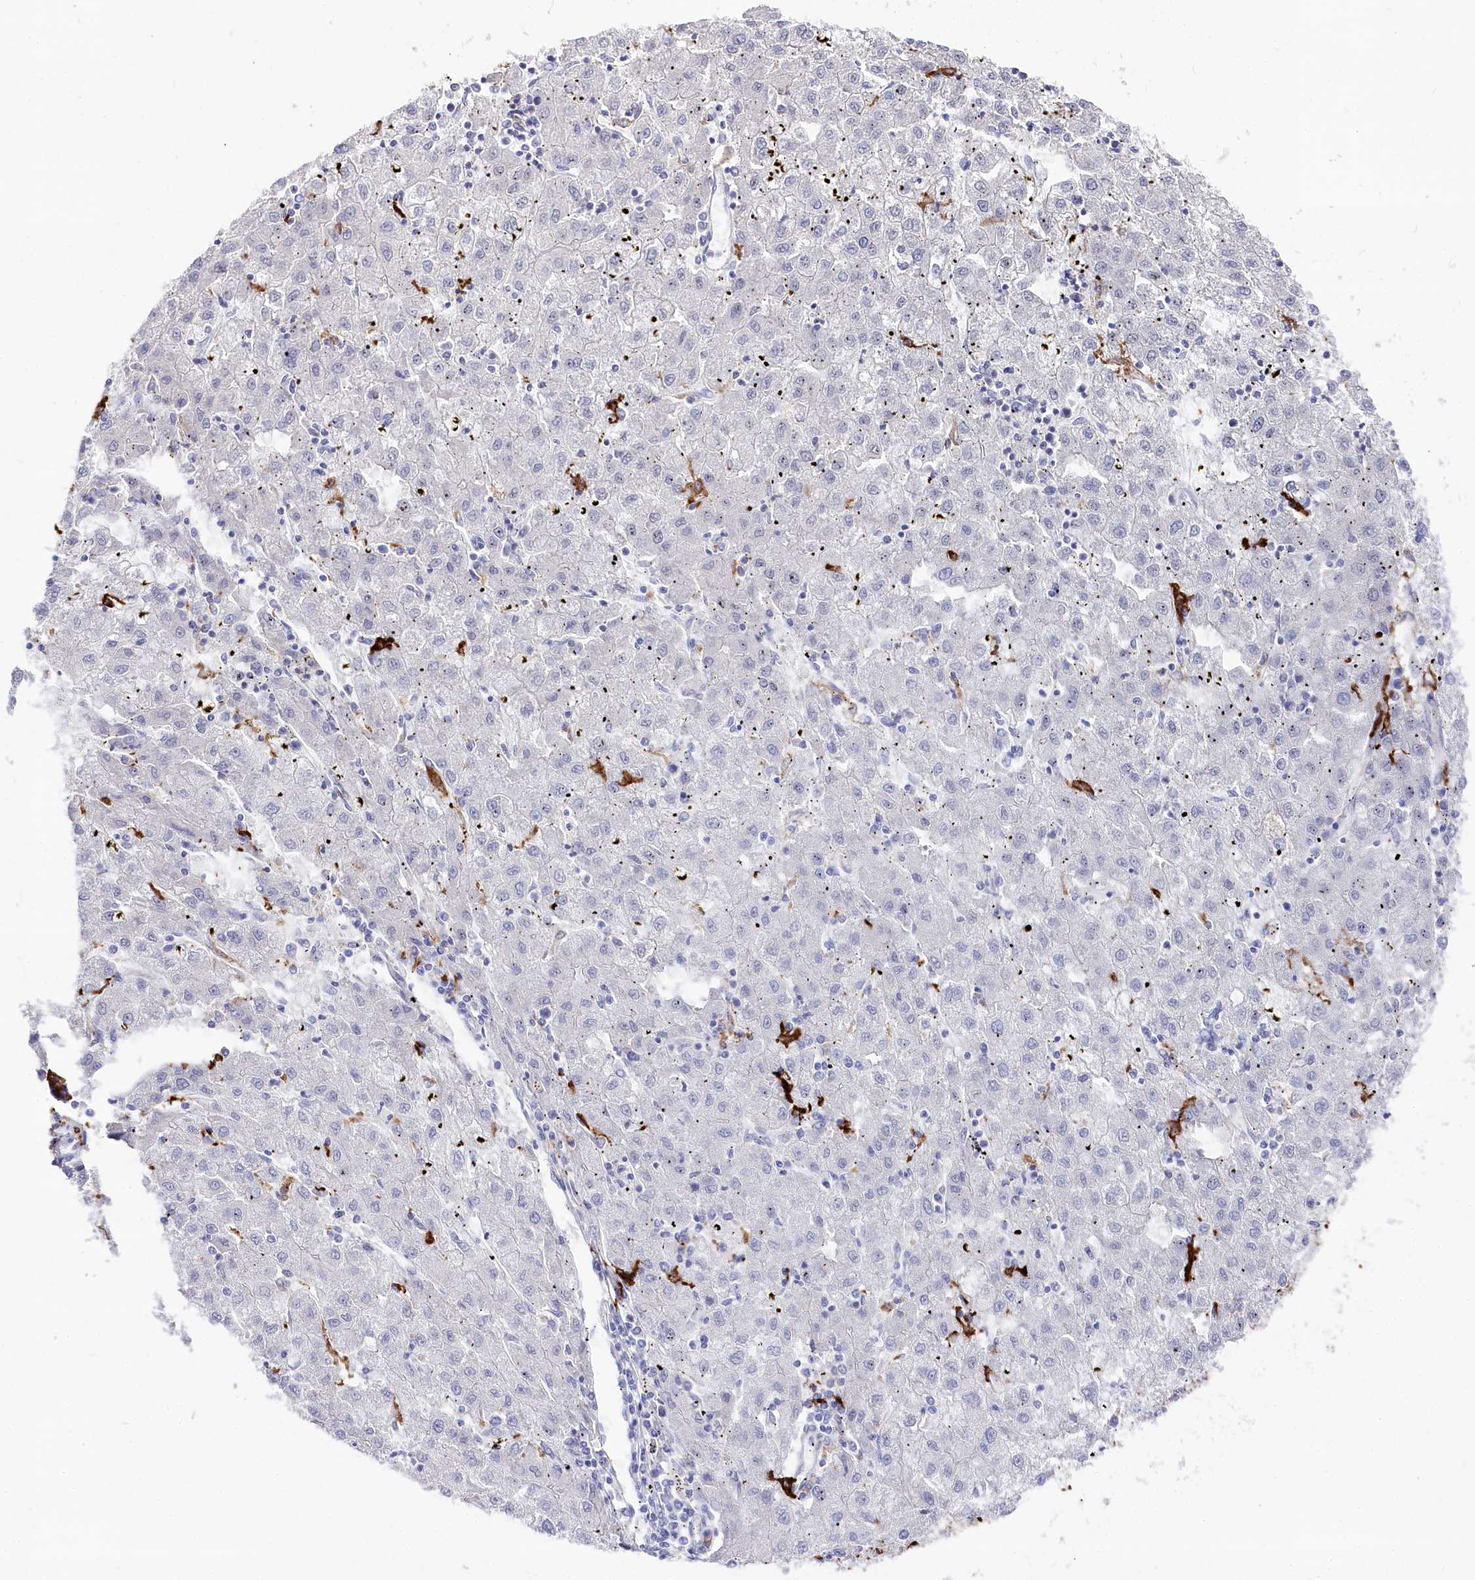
{"staining": {"intensity": "negative", "quantity": "none", "location": "none"}, "tissue": "liver cancer", "cell_type": "Tumor cells", "image_type": "cancer", "snomed": [{"axis": "morphology", "description": "Carcinoma, Hepatocellular, NOS"}, {"axis": "topography", "description": "Liver"}], "caption": "High magnification brightfield microscopy of liver cancer (hepatocellular carcinoma) stained with DAB (3,3'-diaminobenzidine) (brown) and counterstained with hematoxylin (blue): tumor cells show no significant positivity.", "gene": "CLEC4M", "patient": {"sex": "male", "age": 72}}